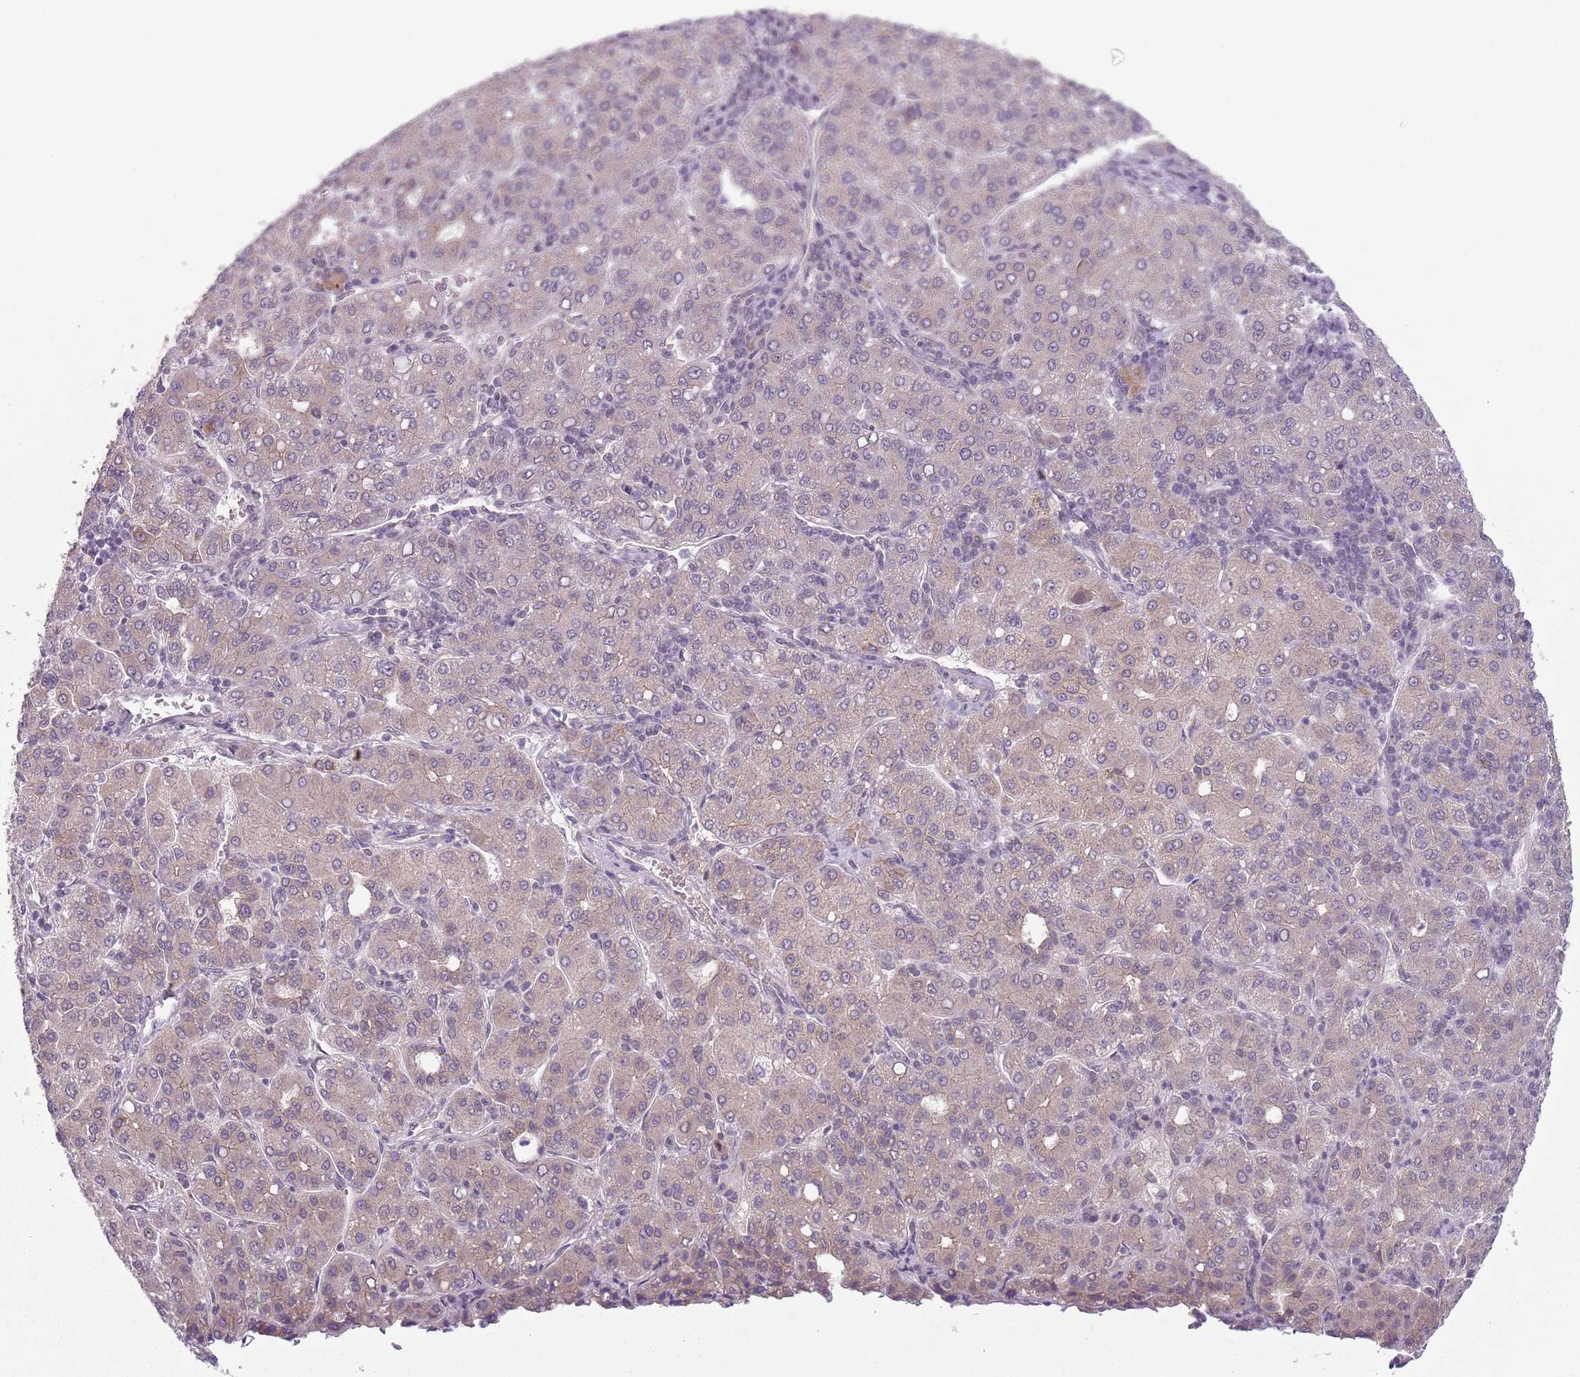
{"staining": {"intensity": "weak", "quantity": "25%-75%", "location": "cytoplasmic/membranous"}, "tissue": "liver cancer", "cell_type": "Tumor cells", "image_type": "cancer", "snomed": [{"axis": "morphology", "description": "Carcinoma, Hepatocellular, NOS"}, {"axis": "topography", "description": "Liver"}], "caption": "The photomicrograph demonstrates a brown stain indicating the presence of a protein in the cytoplasmic/membranous of tumor cells in liver cancer (hepatocellular carcinoma).", "gene": "TM2D1", "patient": {"sex": "male", "age": 65}}